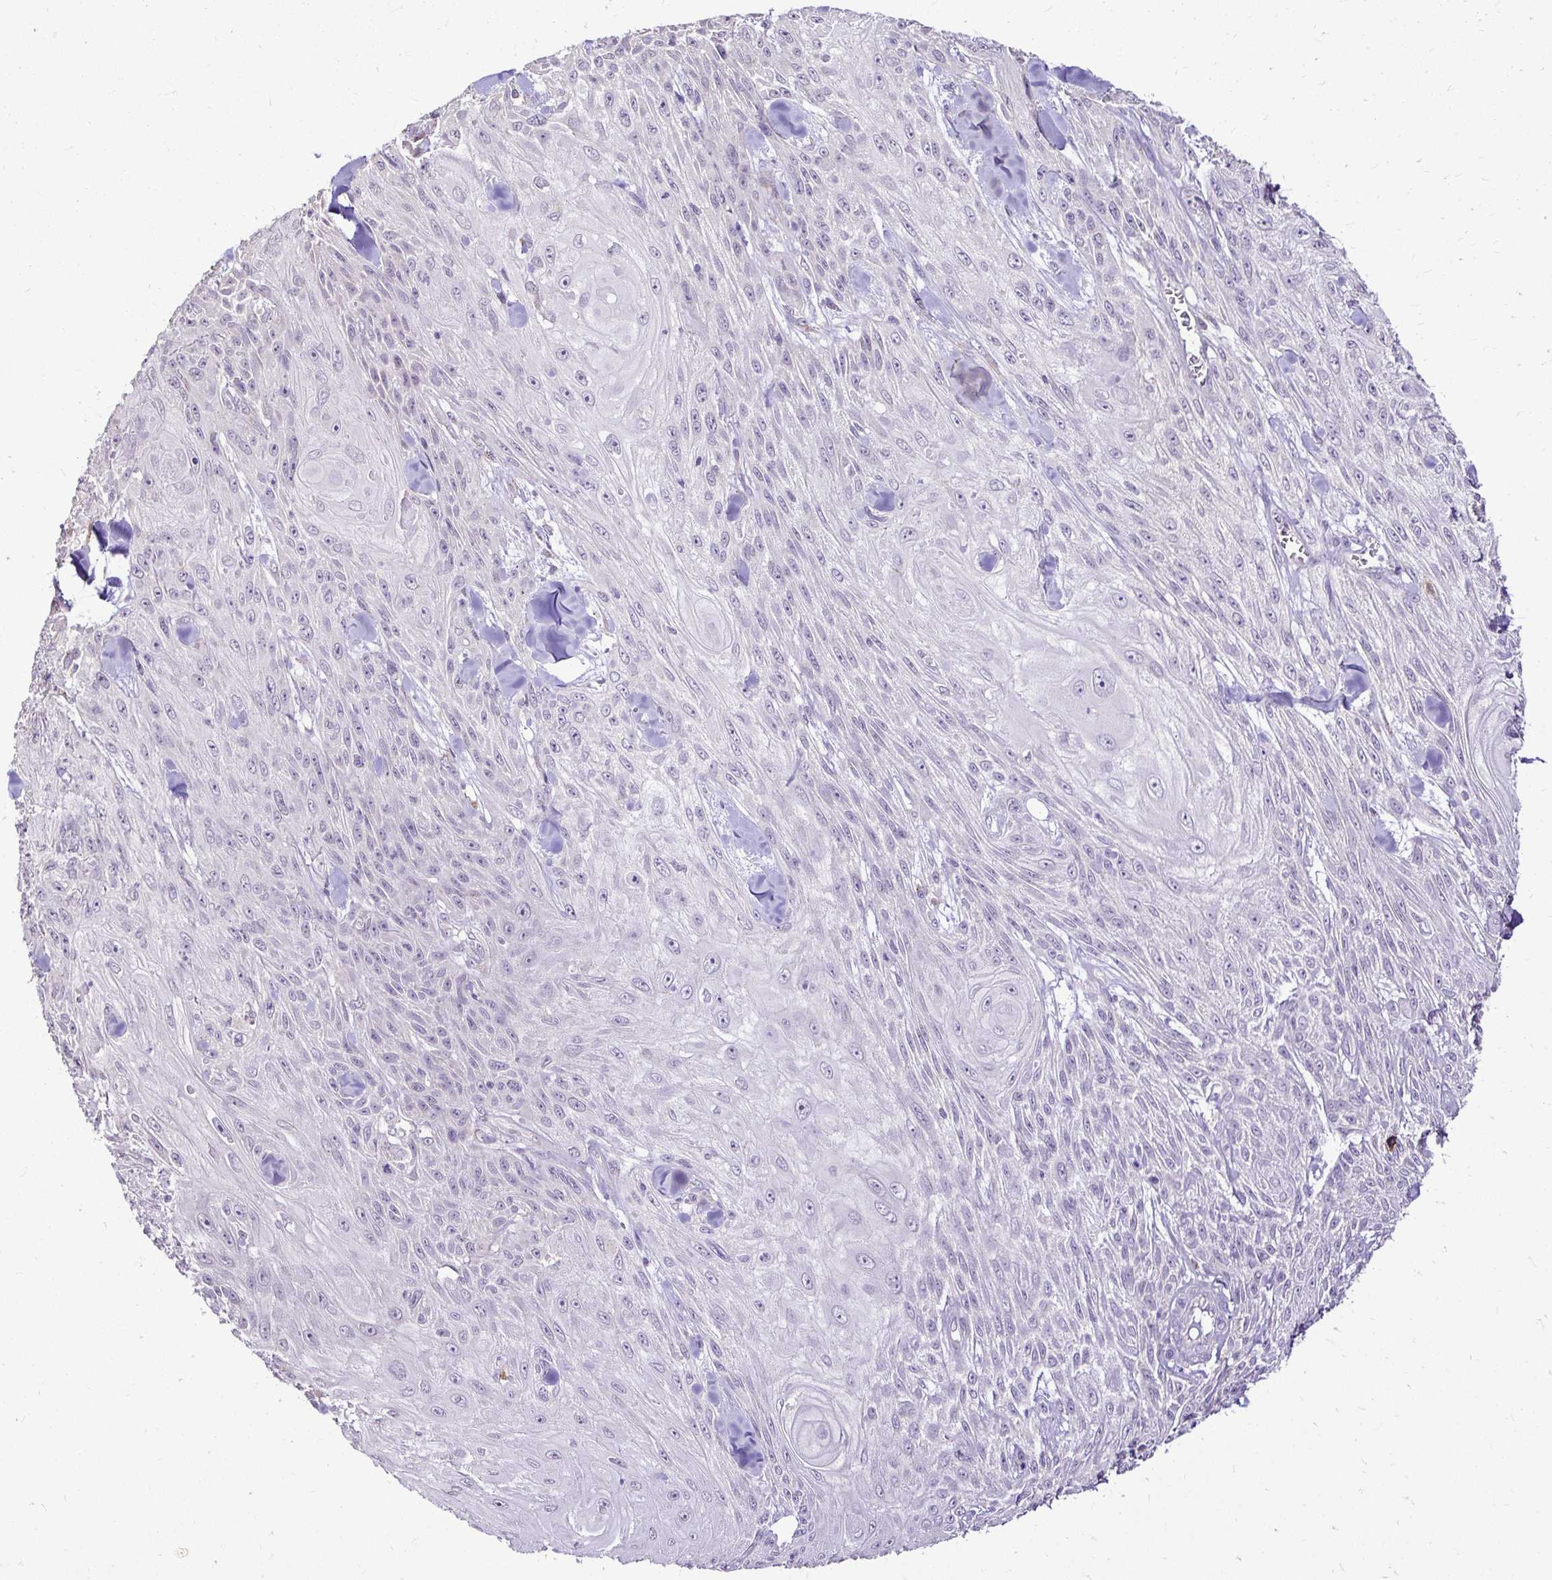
{"staining": {"intensity": "negative", "quantity": "none", "location": "none"}, "tissue": "skin cancer", "cell_type": "Tumor cells", "image_type": "cancer", "snomed": [{"axis": "morphology", "description": "Squamous cell carcinoma, NOS"}, {"axis": "topography", "description": "Skin"}], "caption": "Immunohistochemistry histopathology image of skin cancer (squamous cell carcinoma) stained for a protein (brown), which shows no staining in tumor cells.", "gene": "KIAA1210", "patient": {"sex": "male", "age": 88}}